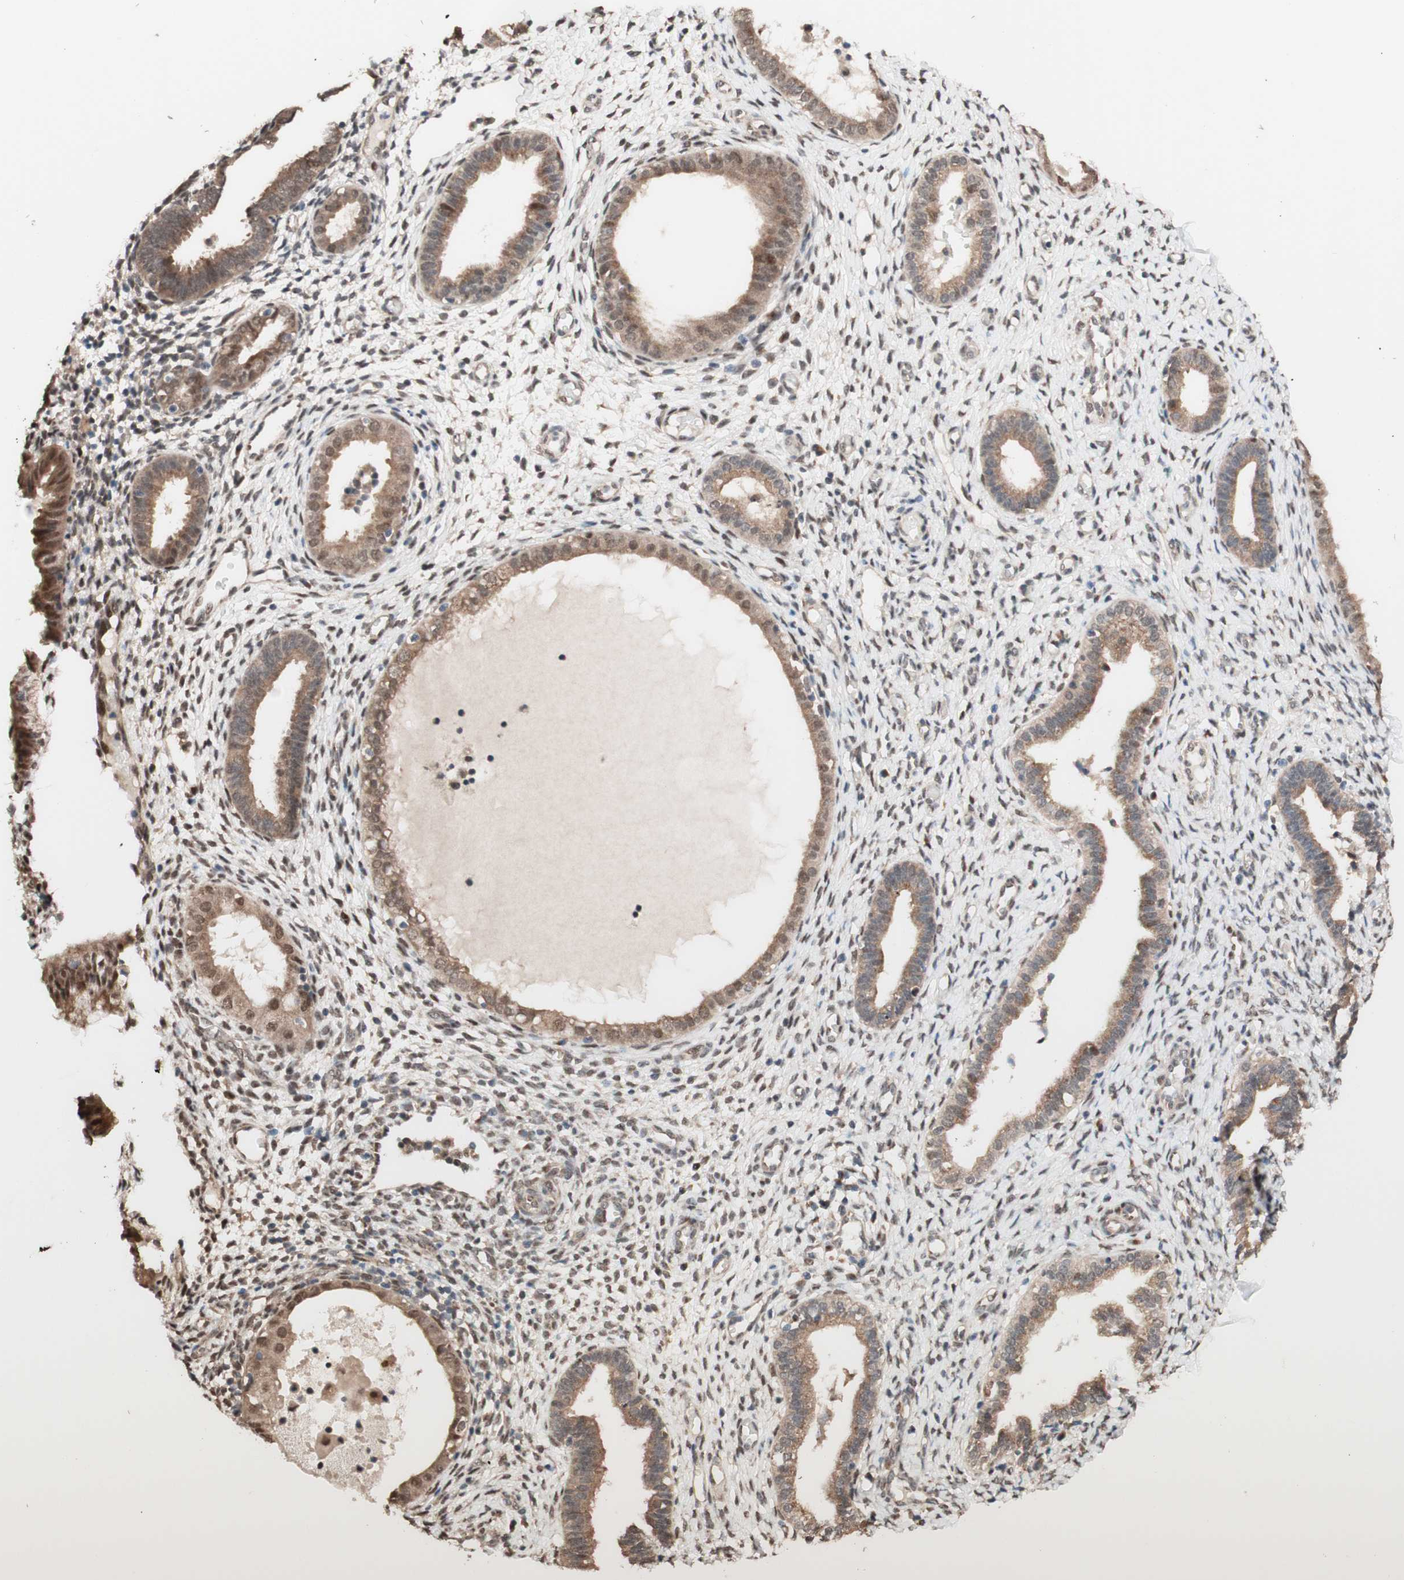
{"staining": {"intensity": "weak", "quantity": "25%-75%", "location": "cytoplasmic/membranous"}, "tissue": "endometrium", "cell_type": "Cells in endometrial stroma", "image_type": "normal", "snomed": [{"axis": "morphology", "description": "Normal tissue, NOS"}, {"axis": "topography", "description": "Endometrium"}], "caption": "IHC of normal human endometrium exhibits low levels of weak cytoplasmic/membranous positivity in approximately 25%-75% of cells in endometrial stroma.", "gene": "CCNC", "patient": {"sex": "female", "age": 61}}